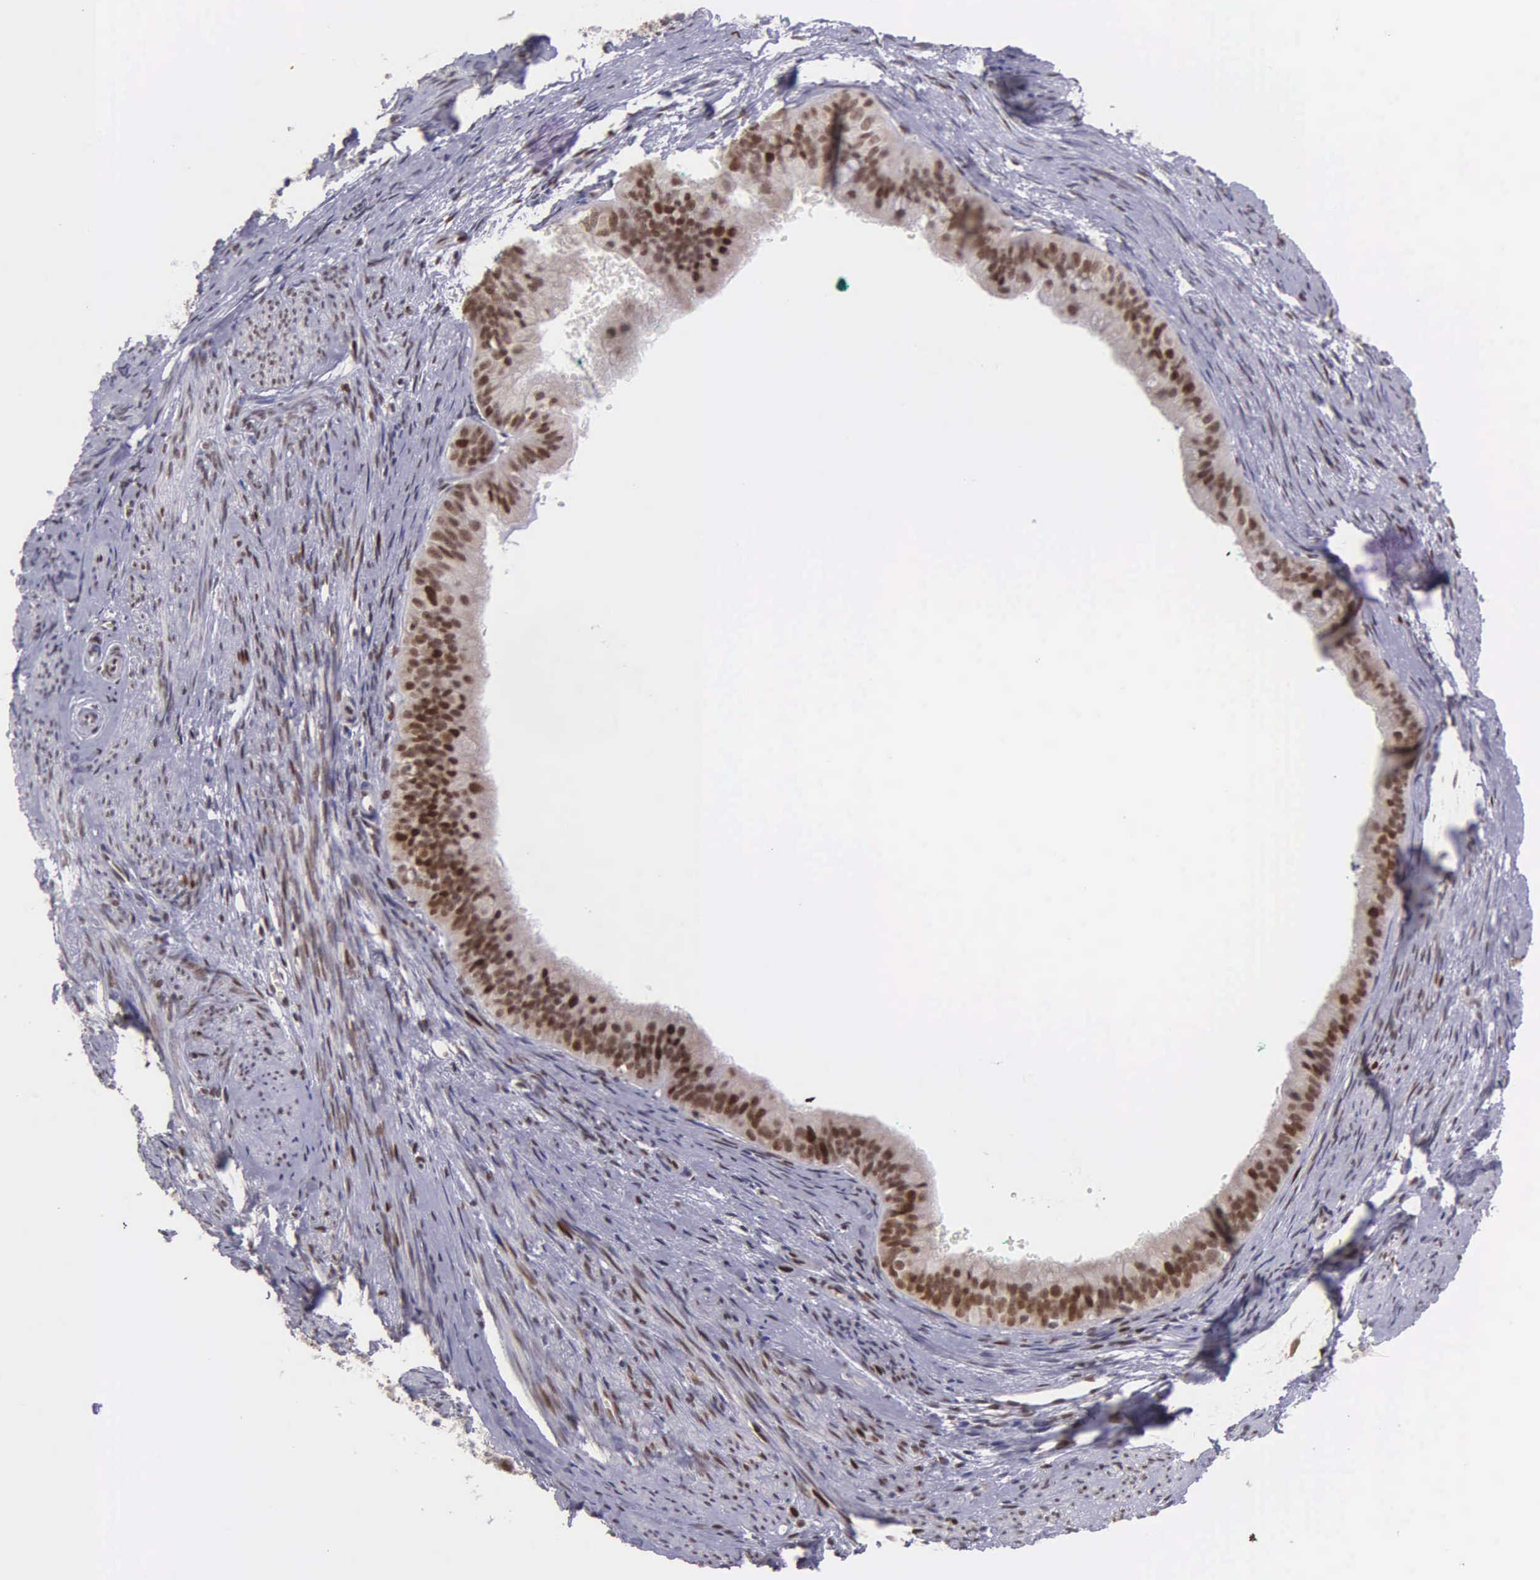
{"staining": {"intensity": "strong", "quantity": ">75%", "location": "nuclear"}, "tissue": "endometrial cancer", "cell_type": "Tumor cells", "image_type": "cancer", "snomed": [{"axis": "morphology", "description": "Adenocarcinoma, NOS"}, {"axis": "topography", "description": "Endometrium"}], "caption": "Immunohistochemistry (IHC) staining of adenocarcinoma (endometrial), which exhibits high levels of strong nuclear expression in about >75% of tumor cells indicating strong nuclear protein positivity. The staining was performed using DAB (3,3'-diaminobenzidine) (brown) for protein detection and nuclei were counterstained in hematoxylin (blue).", "gene": "UBR7", "patient": {"sex": "female", "age": 76}}